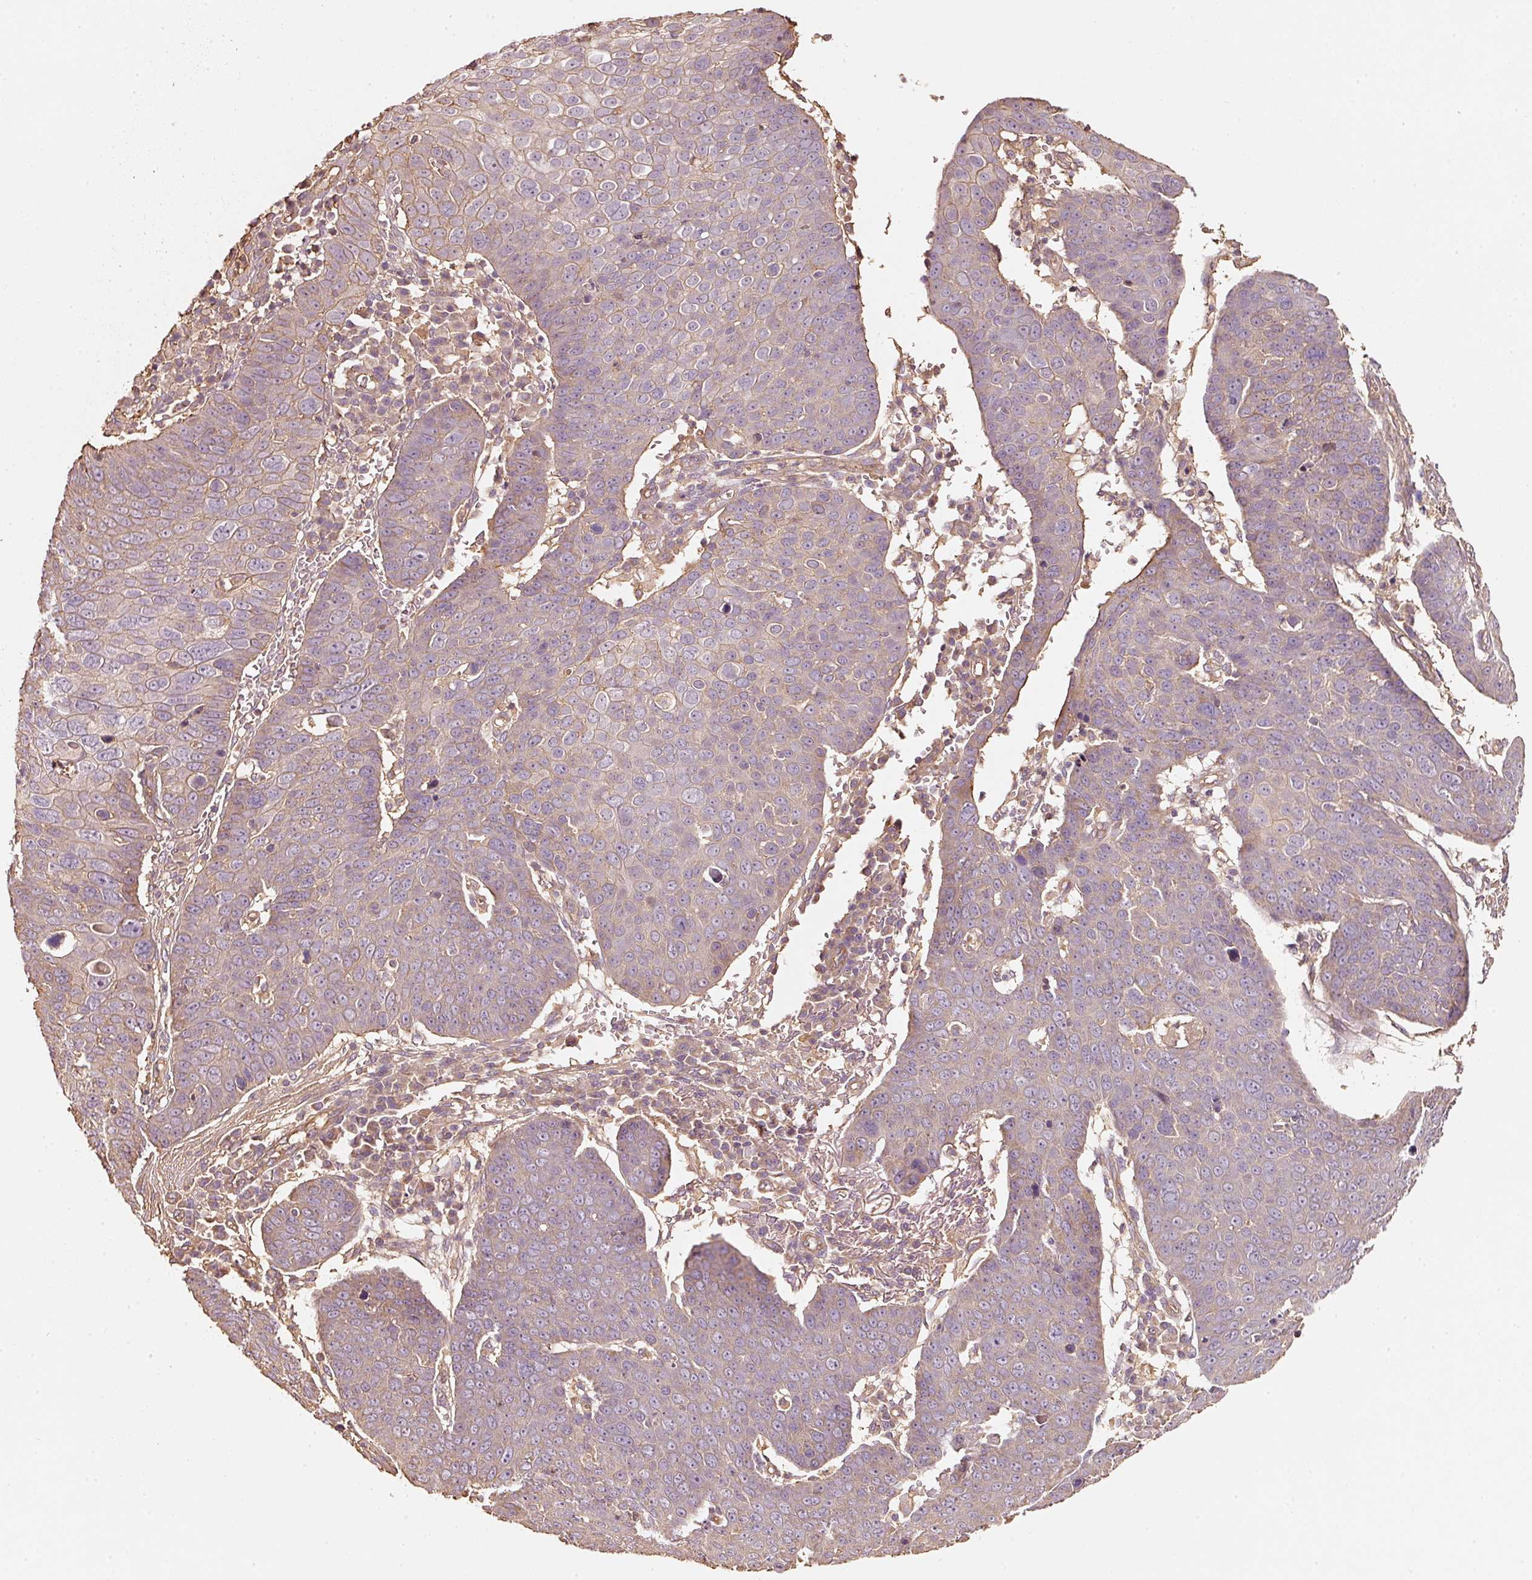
{"staining": {"intensity": "weak", "quantity": "<25%", "location": "cytoplasmic/membranous"}, "tissue": "skin cancer", "cell_type": "Tumor cells", "image_type": "cancer", "snomed": [{"axis": "morphology", "description": "Squamous cell carcinoma, NOS"}, {"axis": "topography", "description": "Skin"}], "caption": "Skin cancer (squamous cell carcinoma) was stained to show a protein in brown. There is no significant staining in tumor cells. (Brightfield microscopy of DAB immunohistochemistry (IHC) at high magnification).", "gene": "CEP95", "patient": {"sex": "male", "age": 71}}